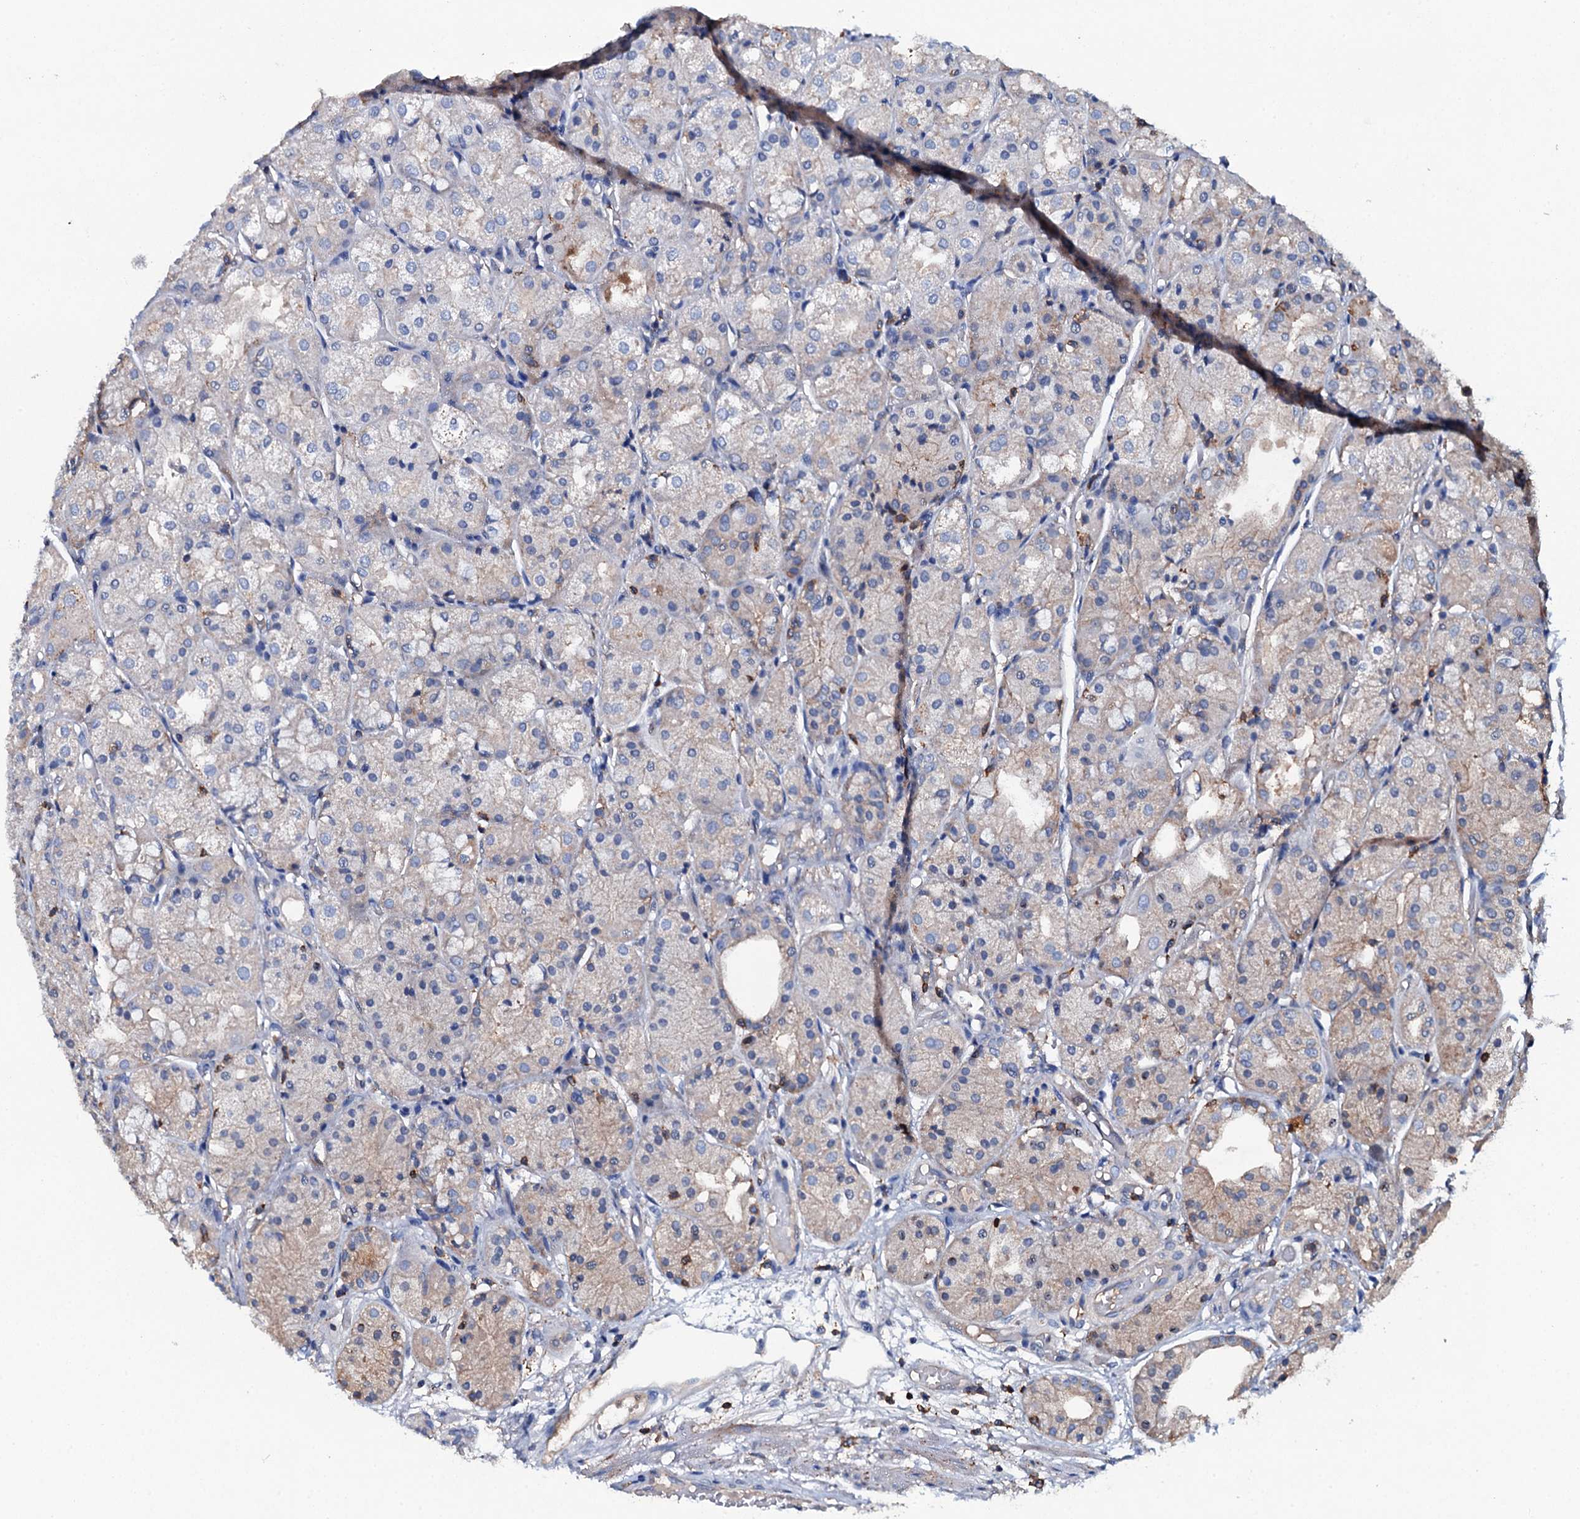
{"staining": {"intensity": "moderate", "quantity": "25%-75%", "location": "cytoplasmic/membranous"}, "tissue": "stomach", "cell_type": "Glandular cells", "image_type": "normal", "snomed": [{"axis": "morphology", "description": "Normal tissue, NOS"}, {"axis": "topography", "description": "Stomach, upper"}], "caption": "A micrograph of stomach stained for a protein exhibits moderate cytoplasmic/membranous brown staining in glandular cells.", "gene": "MS4A4E", "patient": {"sex": "male", "age": 72}}